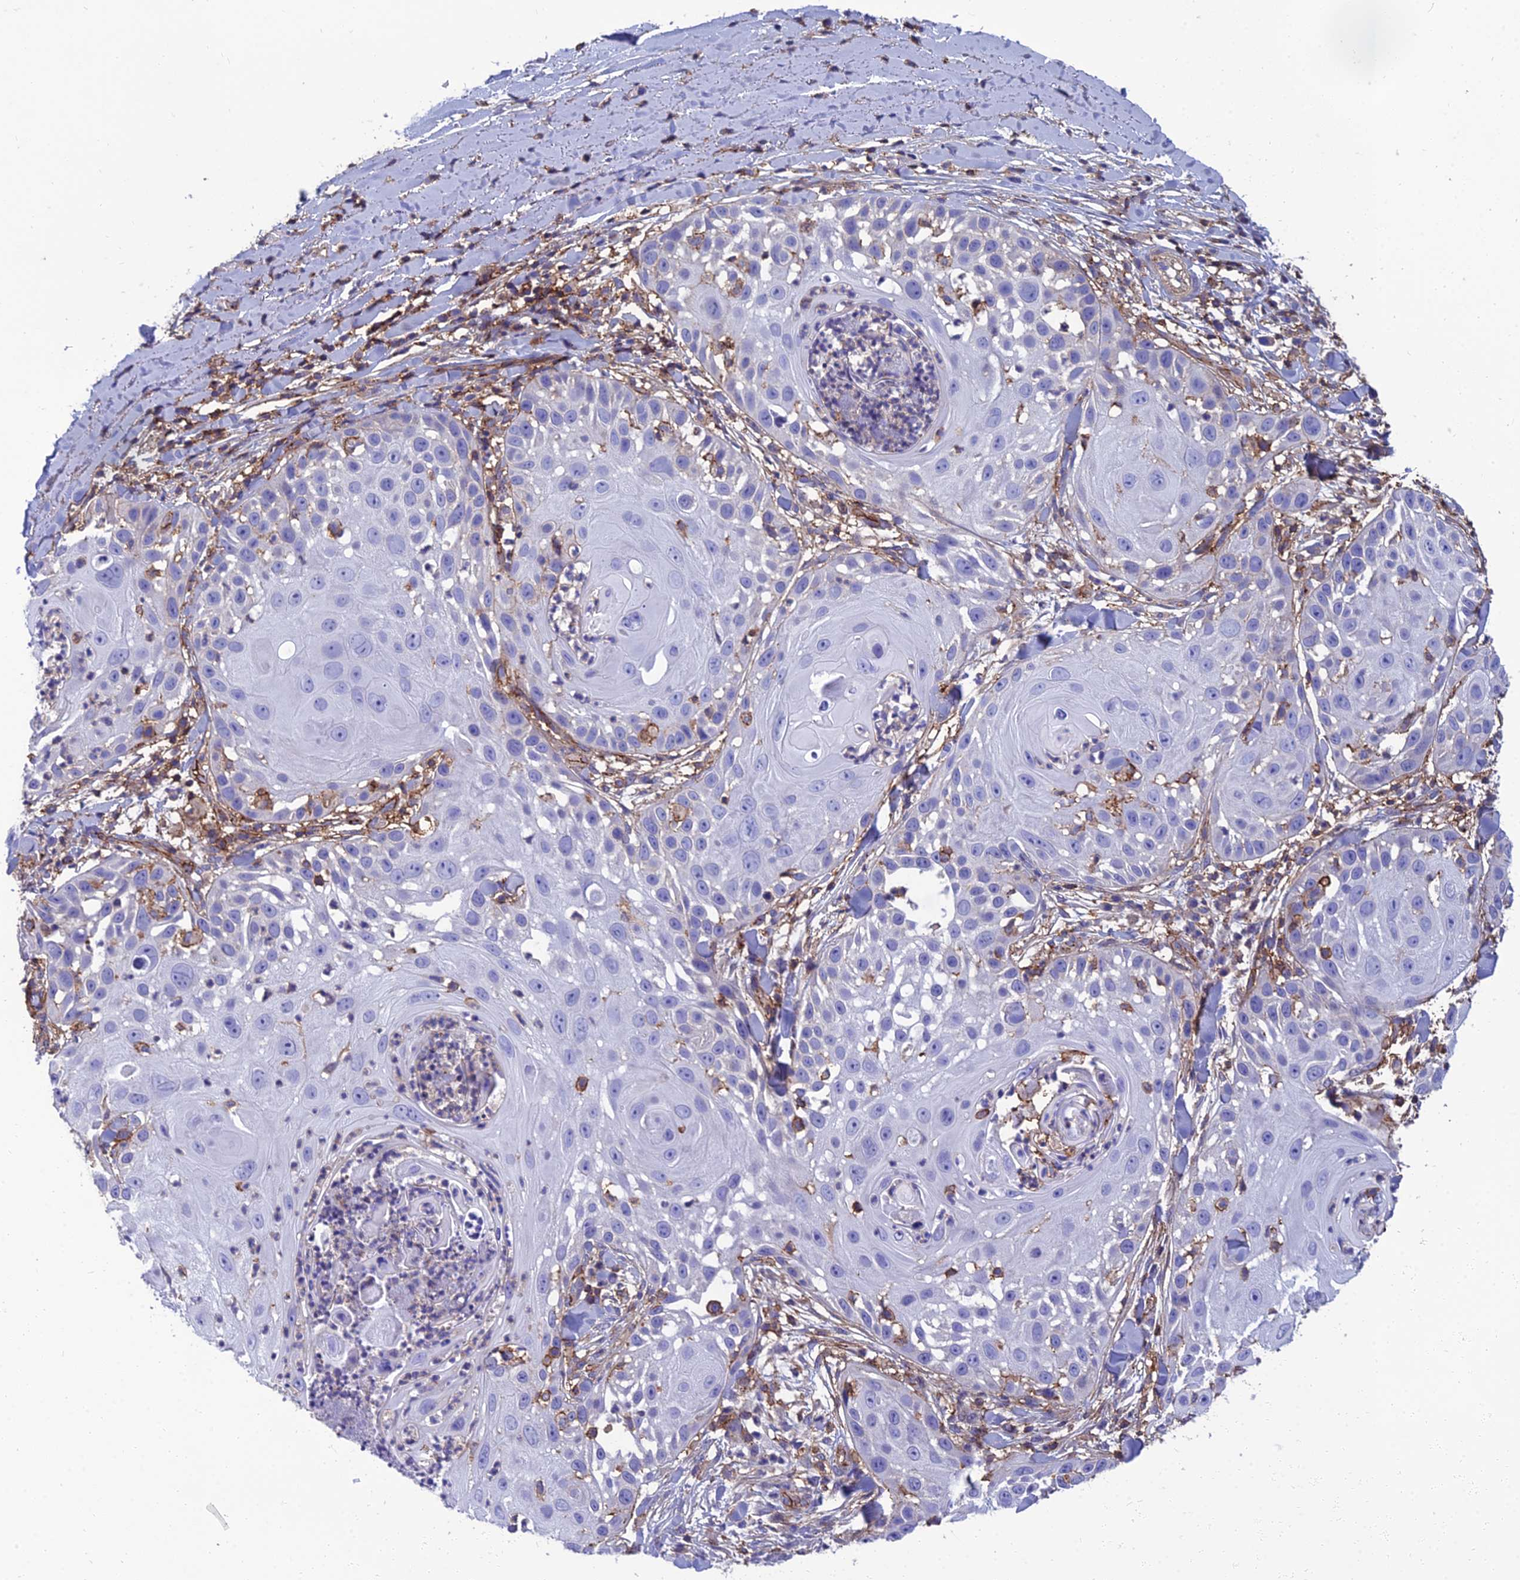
{"staining": {"intensity": "negative", "quantity": "none", "location": "none"}, "tissue": "skin cancer", "cell_type": "Tumor cells", "image_type": "cancer", "snomed": [{"axis": "morphology", "description": "Squamous cell carcinoma, NOS"}, {"axis": "topography", "description": "Skin"}], "caption": "There is no significant positivity in tumor cells of squamous cell carcinoma (skin).", "gene": "PPP1R18", "patient": {"sex": "female", "age": 44}}